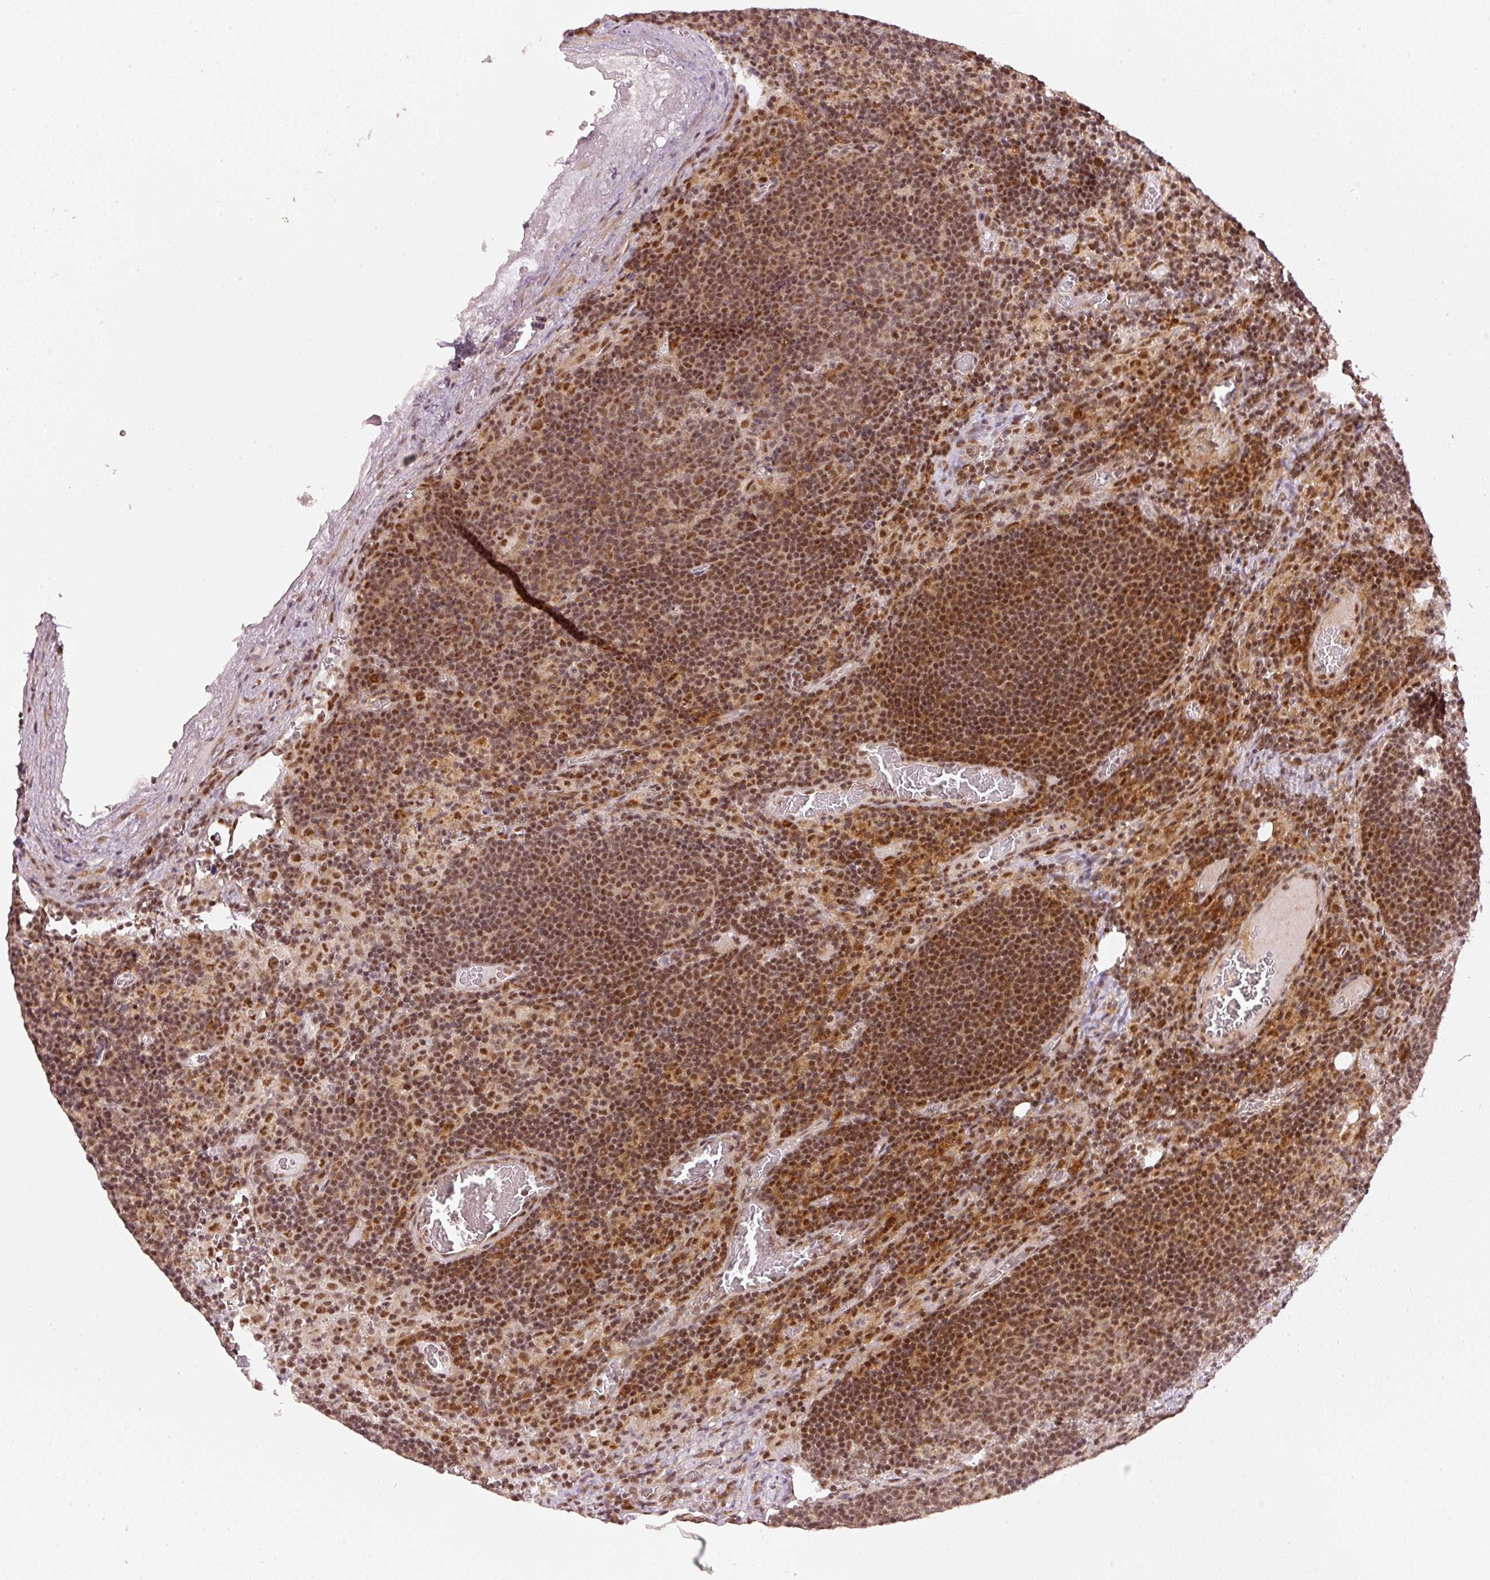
{"staining": {"intensity": "moderate", "quantity": ">75%", "location": "nuclear"}, "tissue": "lymph node", "cell_type": "Non-germinal center cells", "image_type": "normal", "snomed": [{"axis": "morphology", "description": "Normal tissue, NOS"}, {"axis": "topography", "description": "Lymph node"}], "caption": "Immunohistochemistry photomicrograph of unremarkable lymph node stained for a protein (brown), which displays medium levels of moderate nuclear expression in approximately >75% of non-germinal center cells.", "gene": "THOC6", "patient": {"sex": "male", "age": 50}}